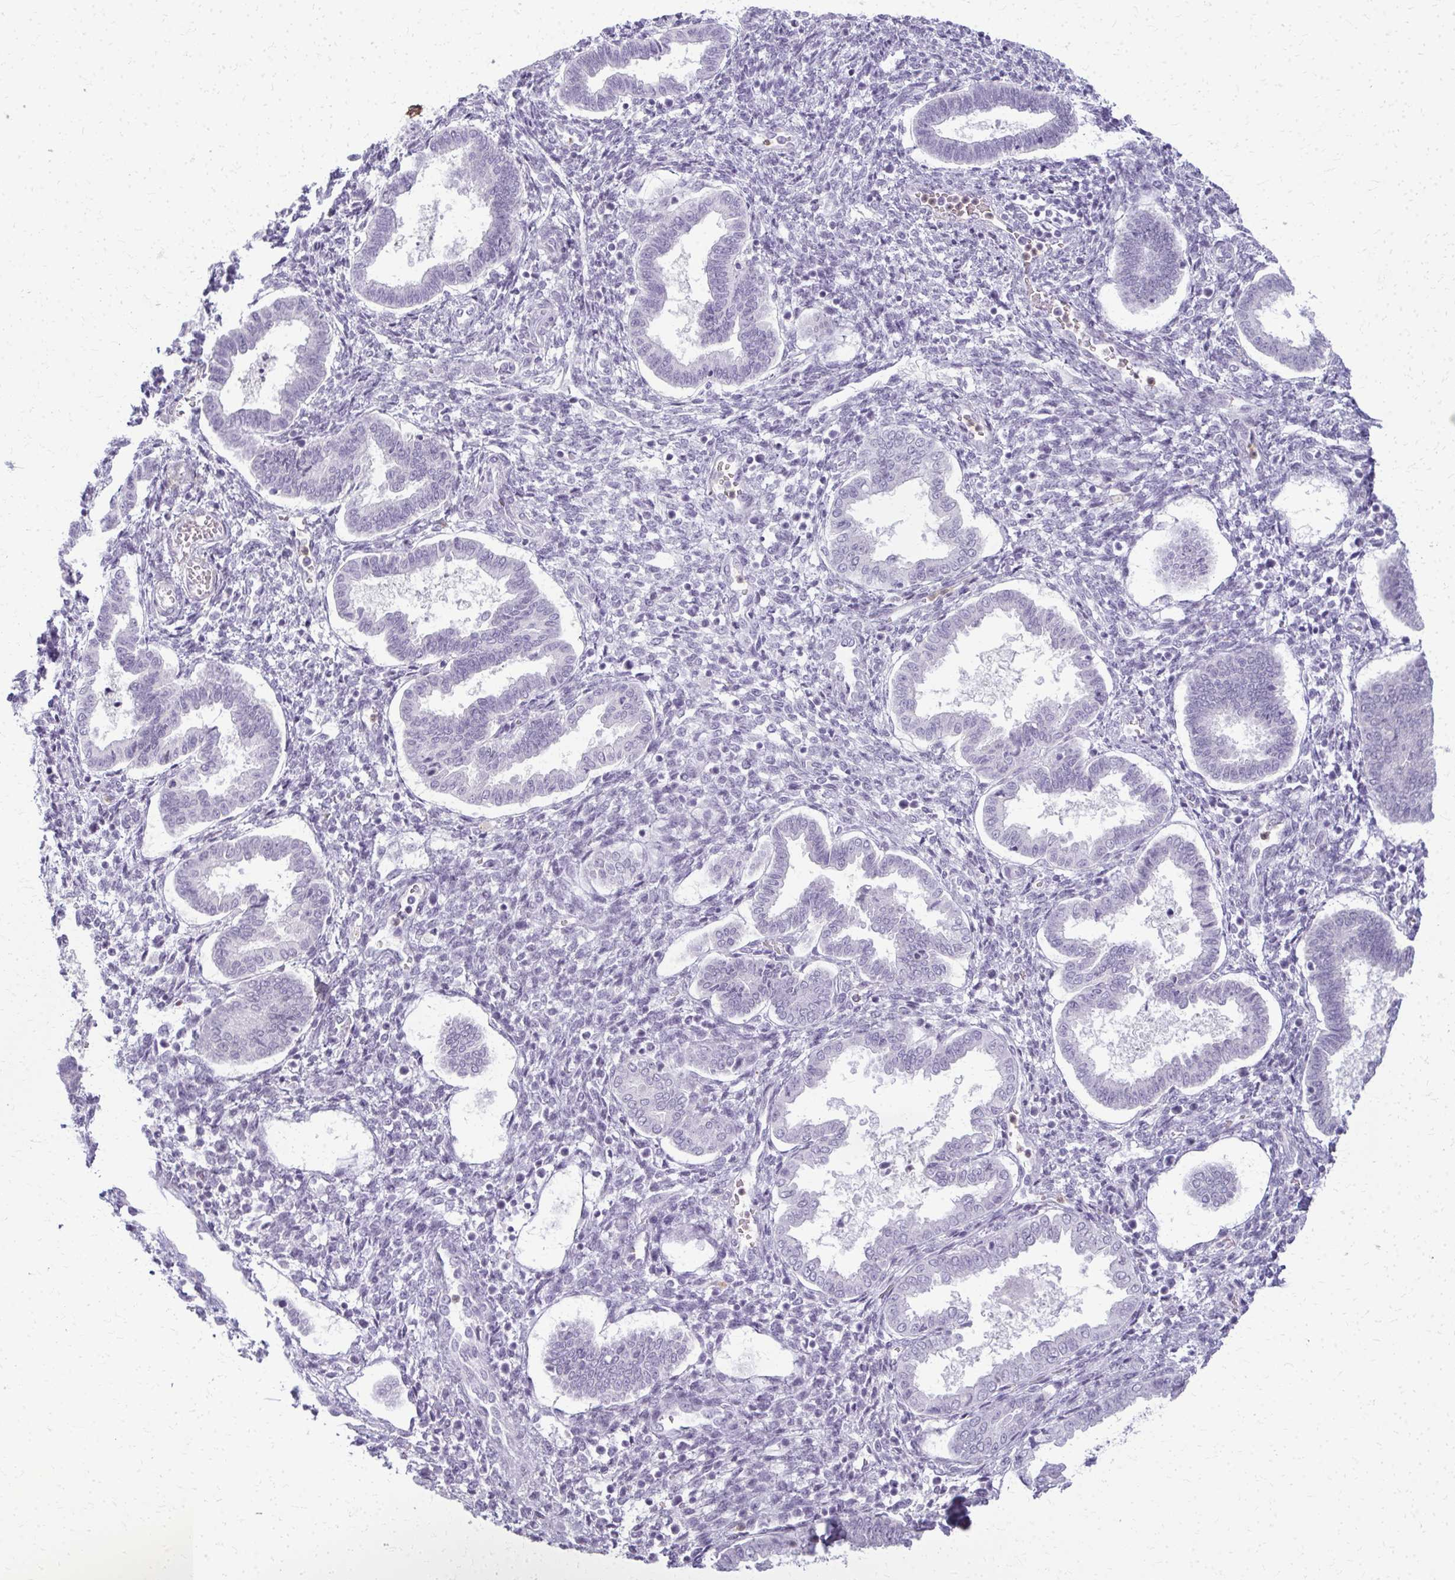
{"staining": {"intensity": "negative", "quantity": "none", "location": "none"}, "tissue": "endometrium", "cell_type": "Cells in endometrial stroma", "image_type": "normal", "snomed": [{"axis": "morphology", "description": "Normal tissue, NOS"}, {"axis": "topography", "description": "Endometrium"}], "caption": "Immunohistochemistry photomicrograph of unremarkable human endometrium stained for a protein (brown), which demonstrates no staining in cells in endometrial stroma. (DAB (3,3'-diaminobenzidine) IHC visualized using brightfield microscopy, high magnification).", "gene": "CA3", "patient": {"sex": "female", "age": 24}}